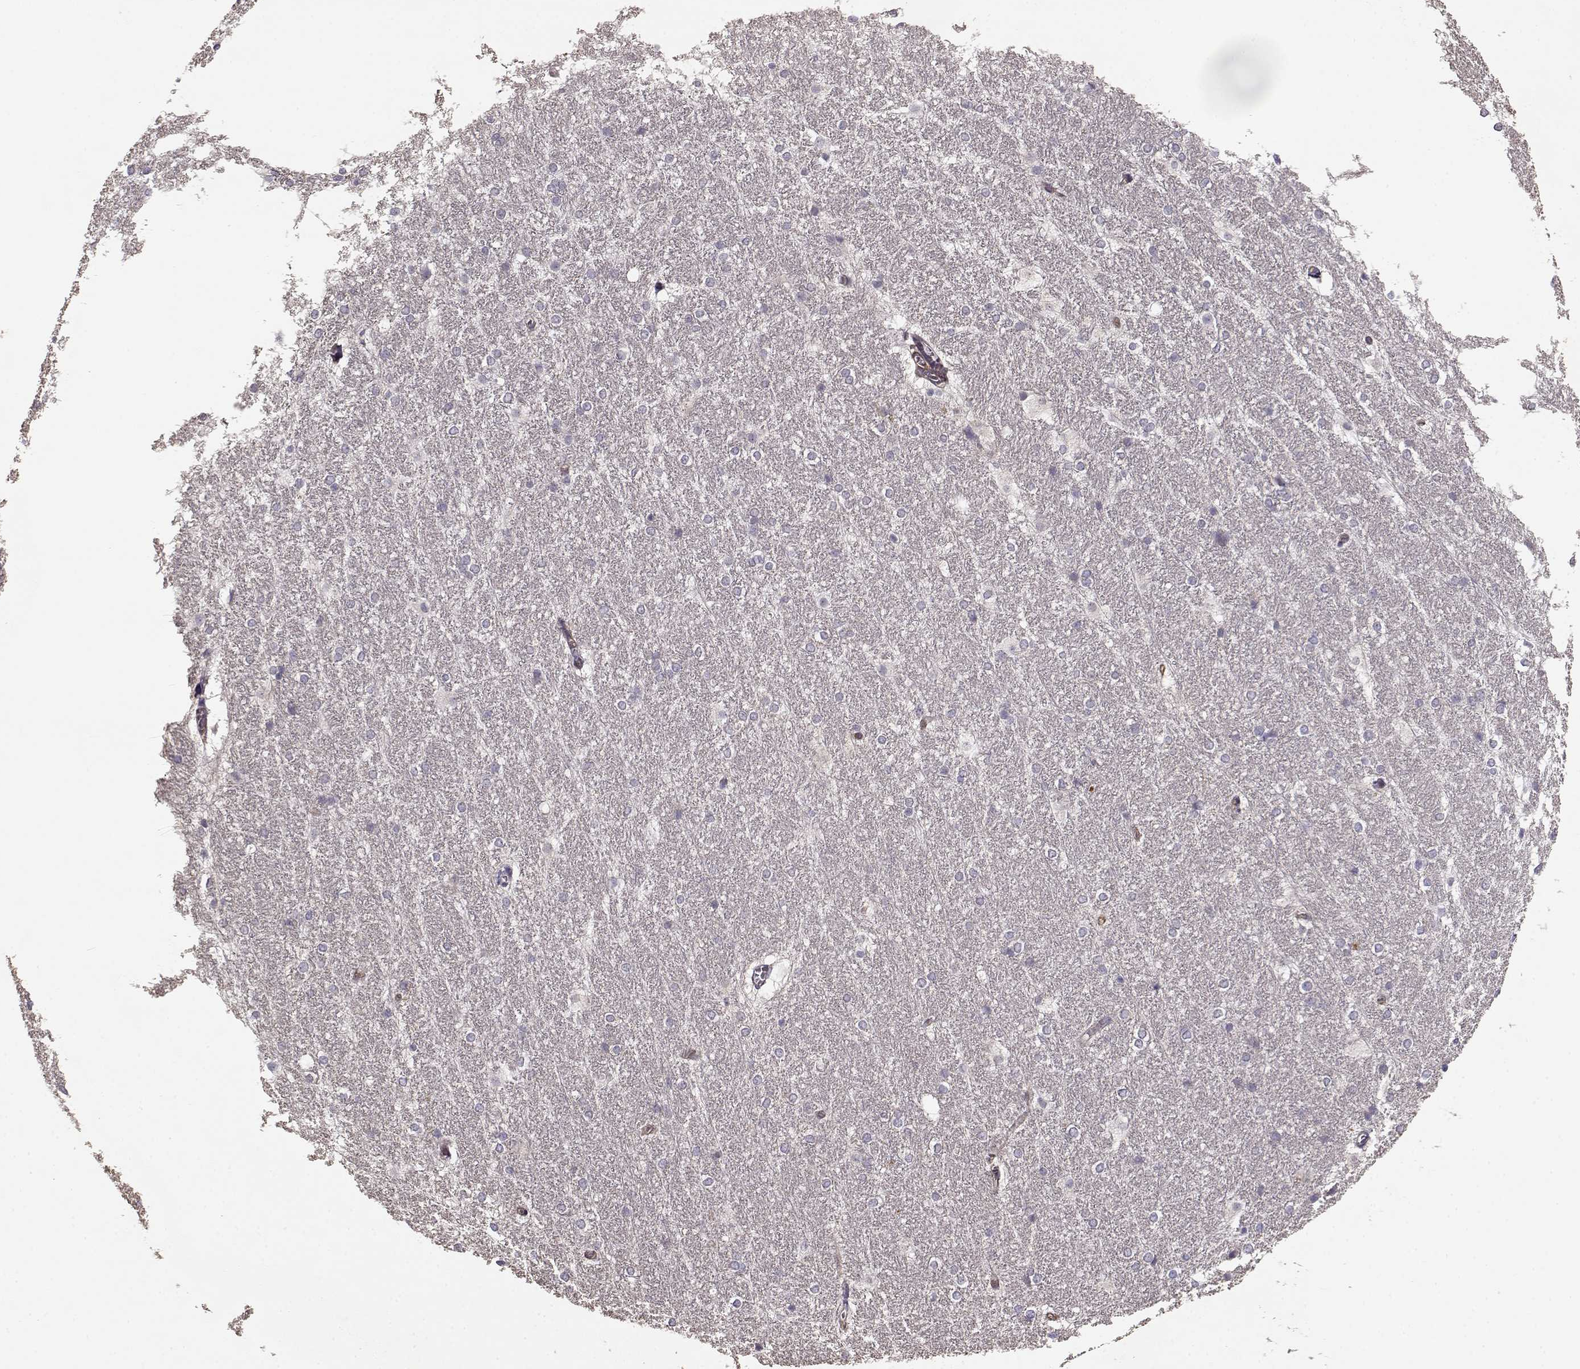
{"staining": {"intensity": "negative", "quantity": "none", "location": "none"}, "tissue": "hippocampus", "cell_type": "Glial cells", "image_type": "normal", "snomed": [{"axis": "morphology", "description": "Normal tissue, NOS"}, {"axis": "topography", "description": "Cerebral cortex"}, {"axis": "topography", "description": "Hippocampus"}], "caption": "Glial cells are negative for brown protein staining in unremarkable hippocampus. (Brightfield microscopy of DAB (3,3'-diaminobenzidine) immunohistochemistry (IHC) at high magnification).", "gene": "GHR", "patient": {"sex": "female", "age": 19}}